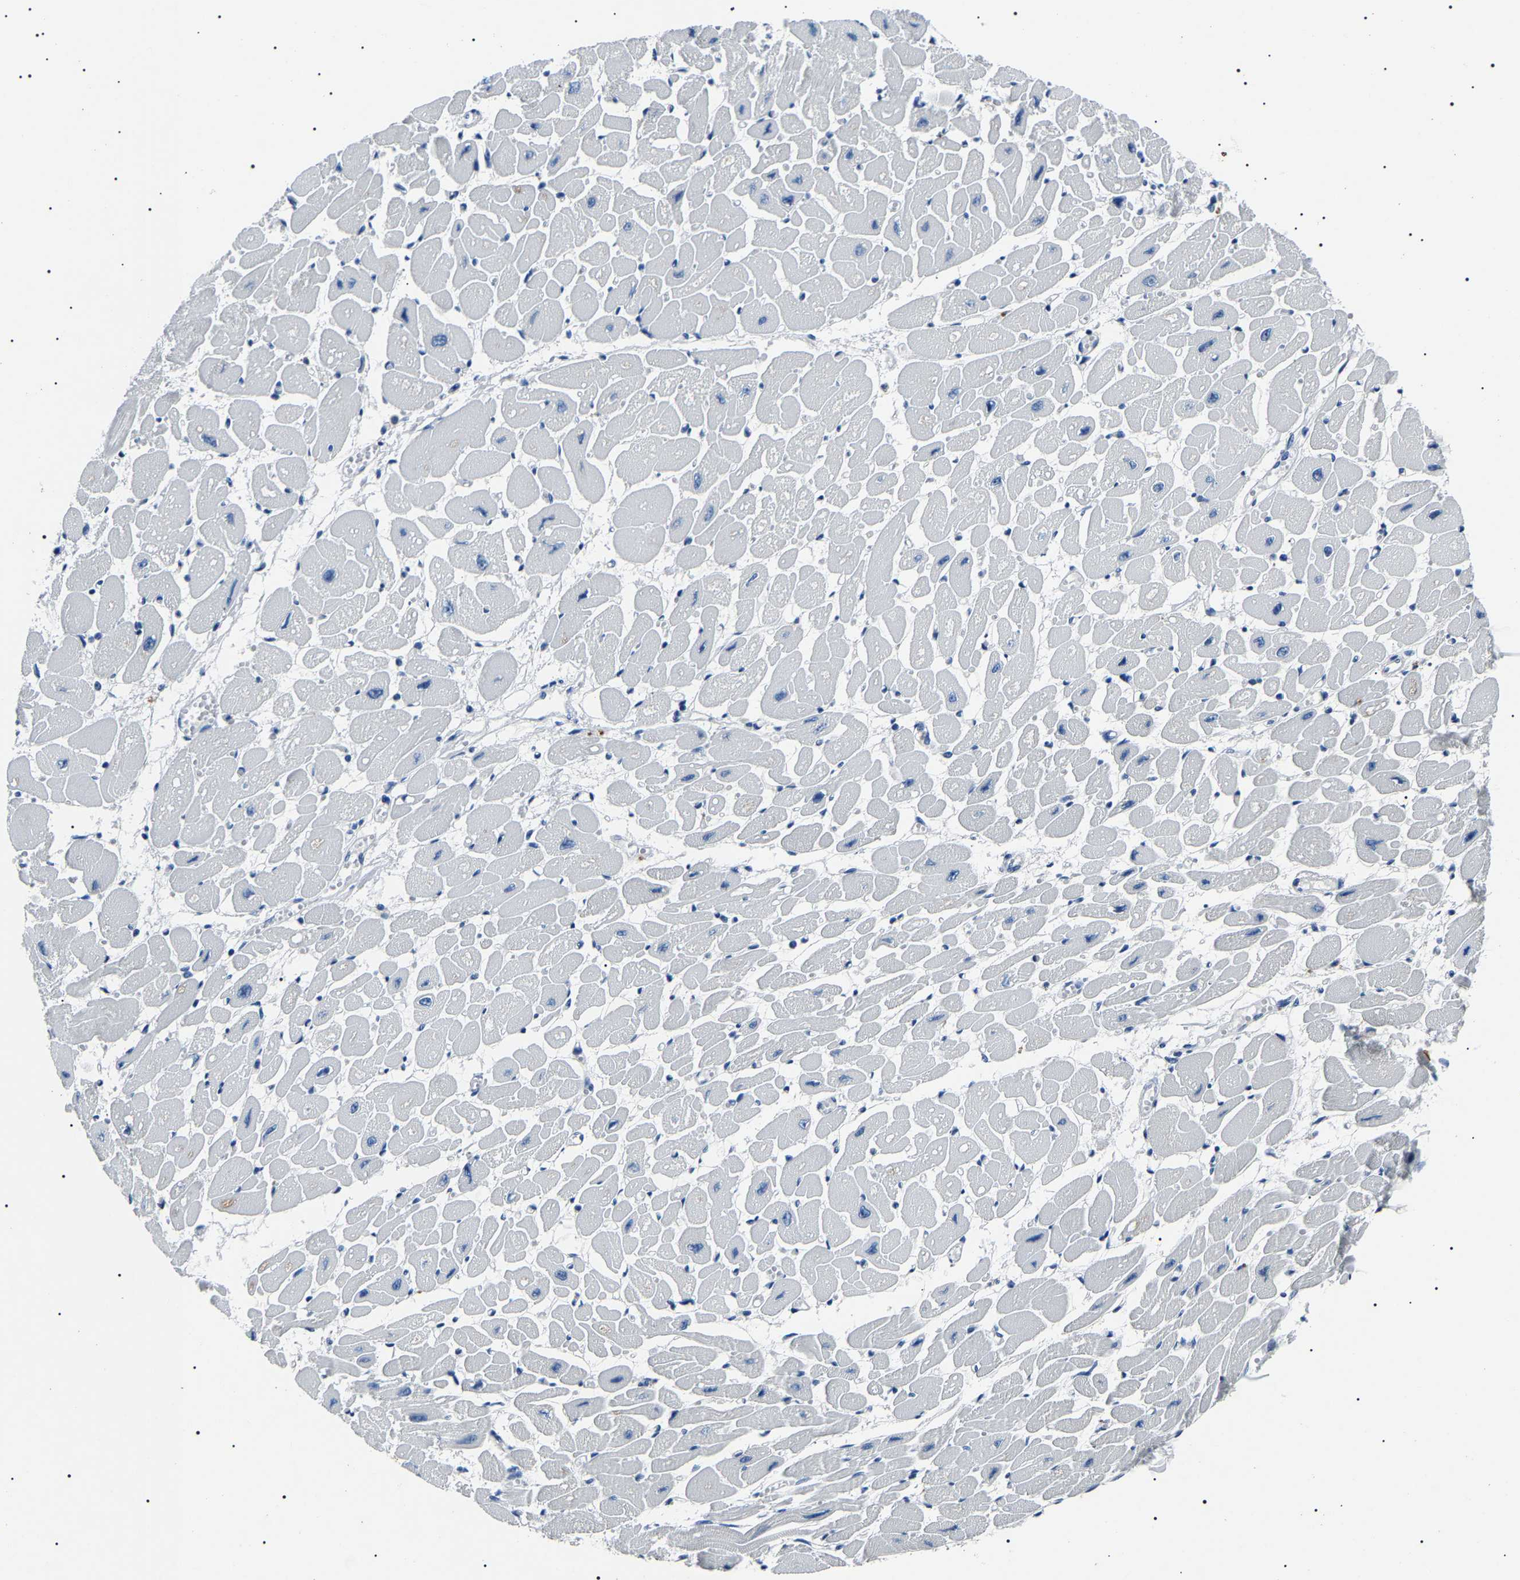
{"staining": {"intensity": "negative", "quantity": "none", "location": "none"}, "tissue": "heart muscle", "cell_type": "Cardiomyocytes", "image_type": "normal", "snomed": [{"axis": "morphology", "description": "Normal tissue, NOS"}, {"axis": "topography", "description": "Heart"}], "caption": "The image displays no staining of cardiomyocytes in benign heart muscle. (DAB (3,3'-diaminobenzidine) IHC with hematoxylin counter stain).", "gene": "KLK15", "patient": {"sex": "female", "age": 54}}